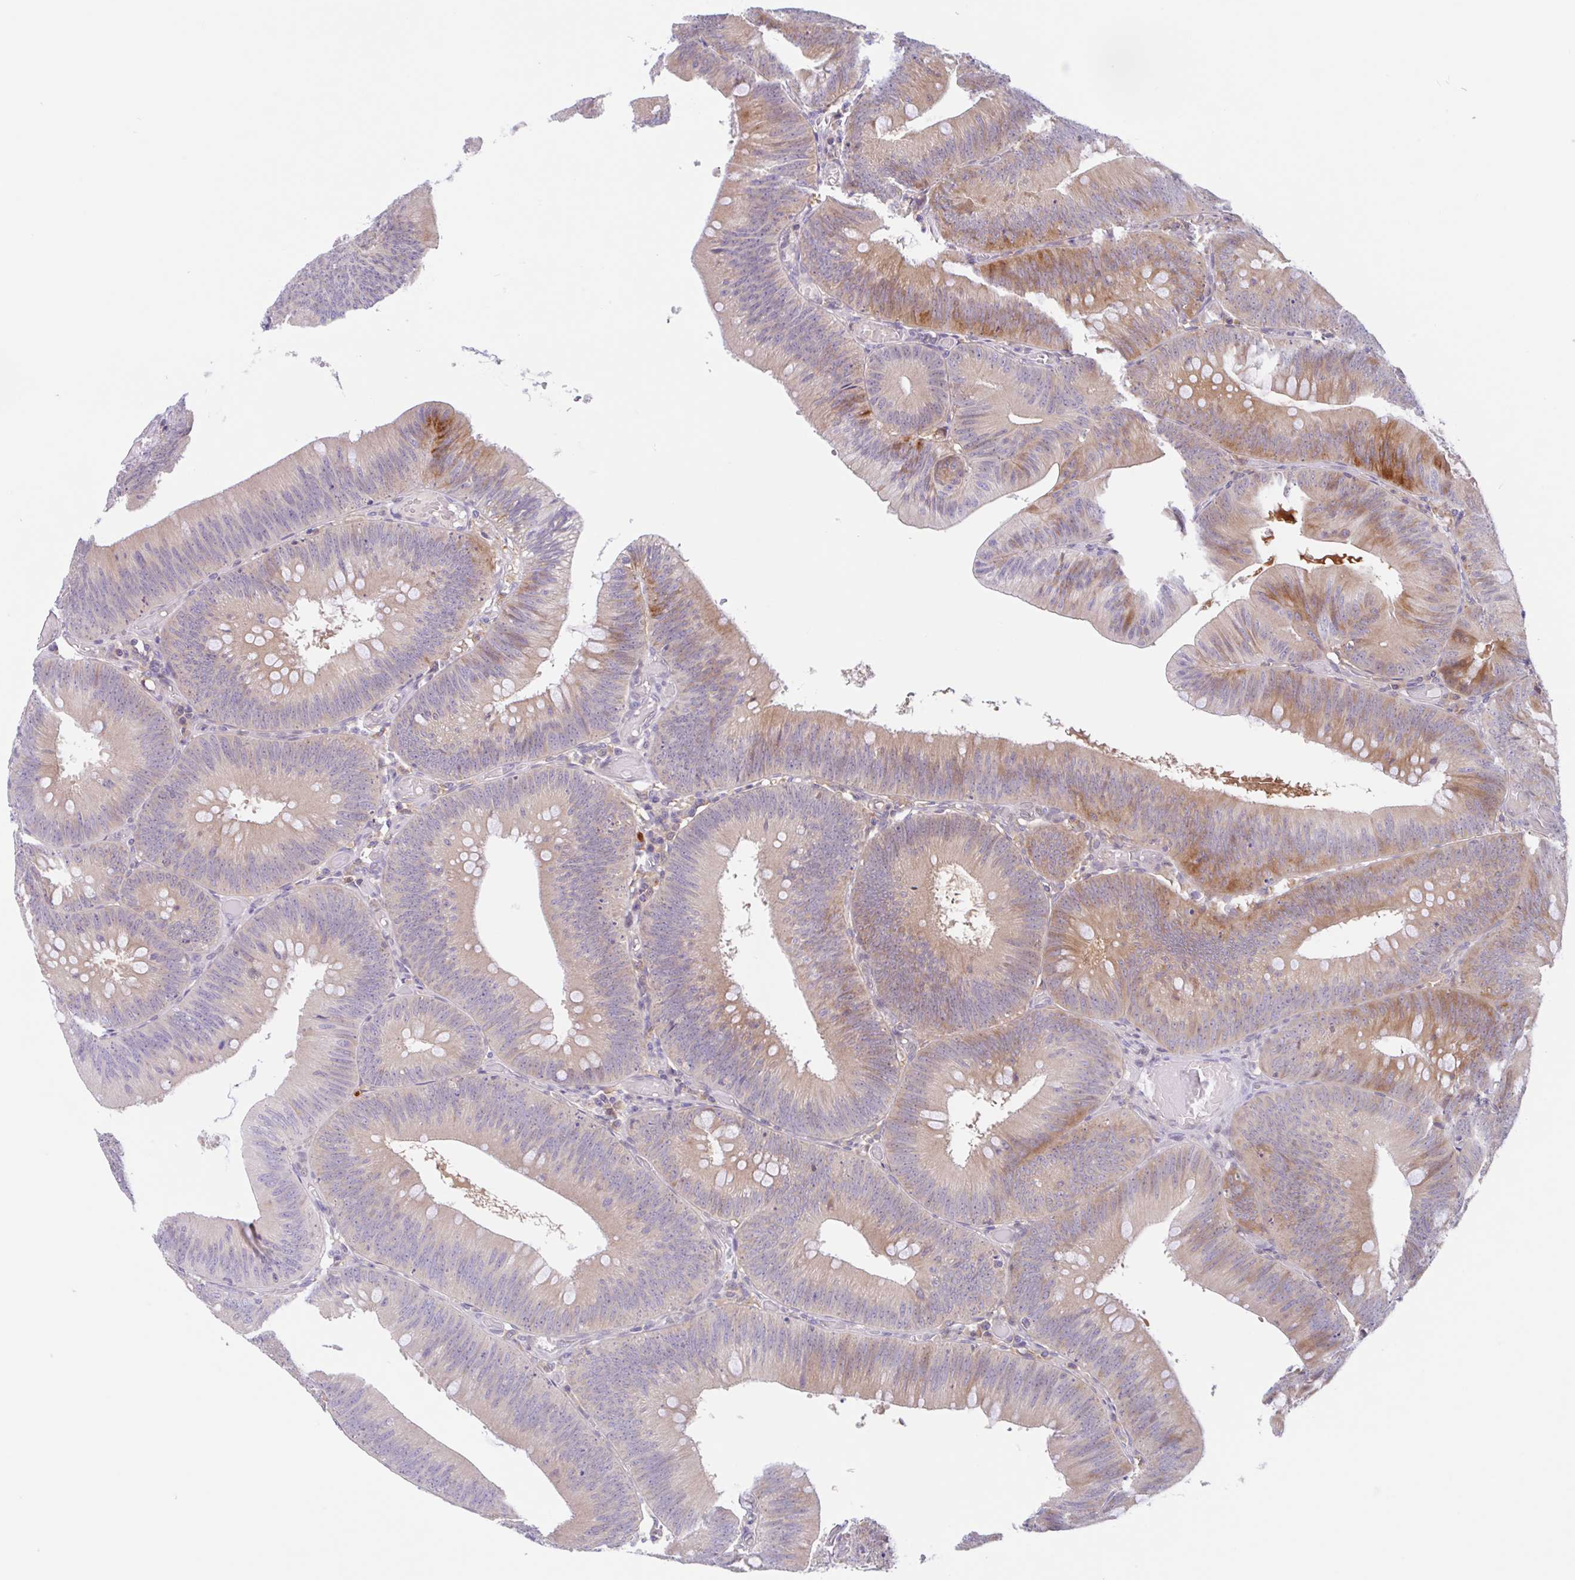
{"staining": {"intensity": "moderate", "quantity": "25%-75%", "location": "cytoplasmic/membranous"}, "tissue": "colorectal cancer", "cell_type": "Tumor cells", "image_type": "cancer", "snomed": [{"axis": "morphology", "description": "Adenocarcinoma, NOS"}, {"axis": "topography", "description": "Colon"}], "caption": "A medium amount of moderate cytoplasmic/membranous expression is present in approximately 25%-75% of tumor cells in colorectal adenocarcinoma tissue.", "gene": "TMEM86A", "patient": {"sex": "male", "age": 84}}